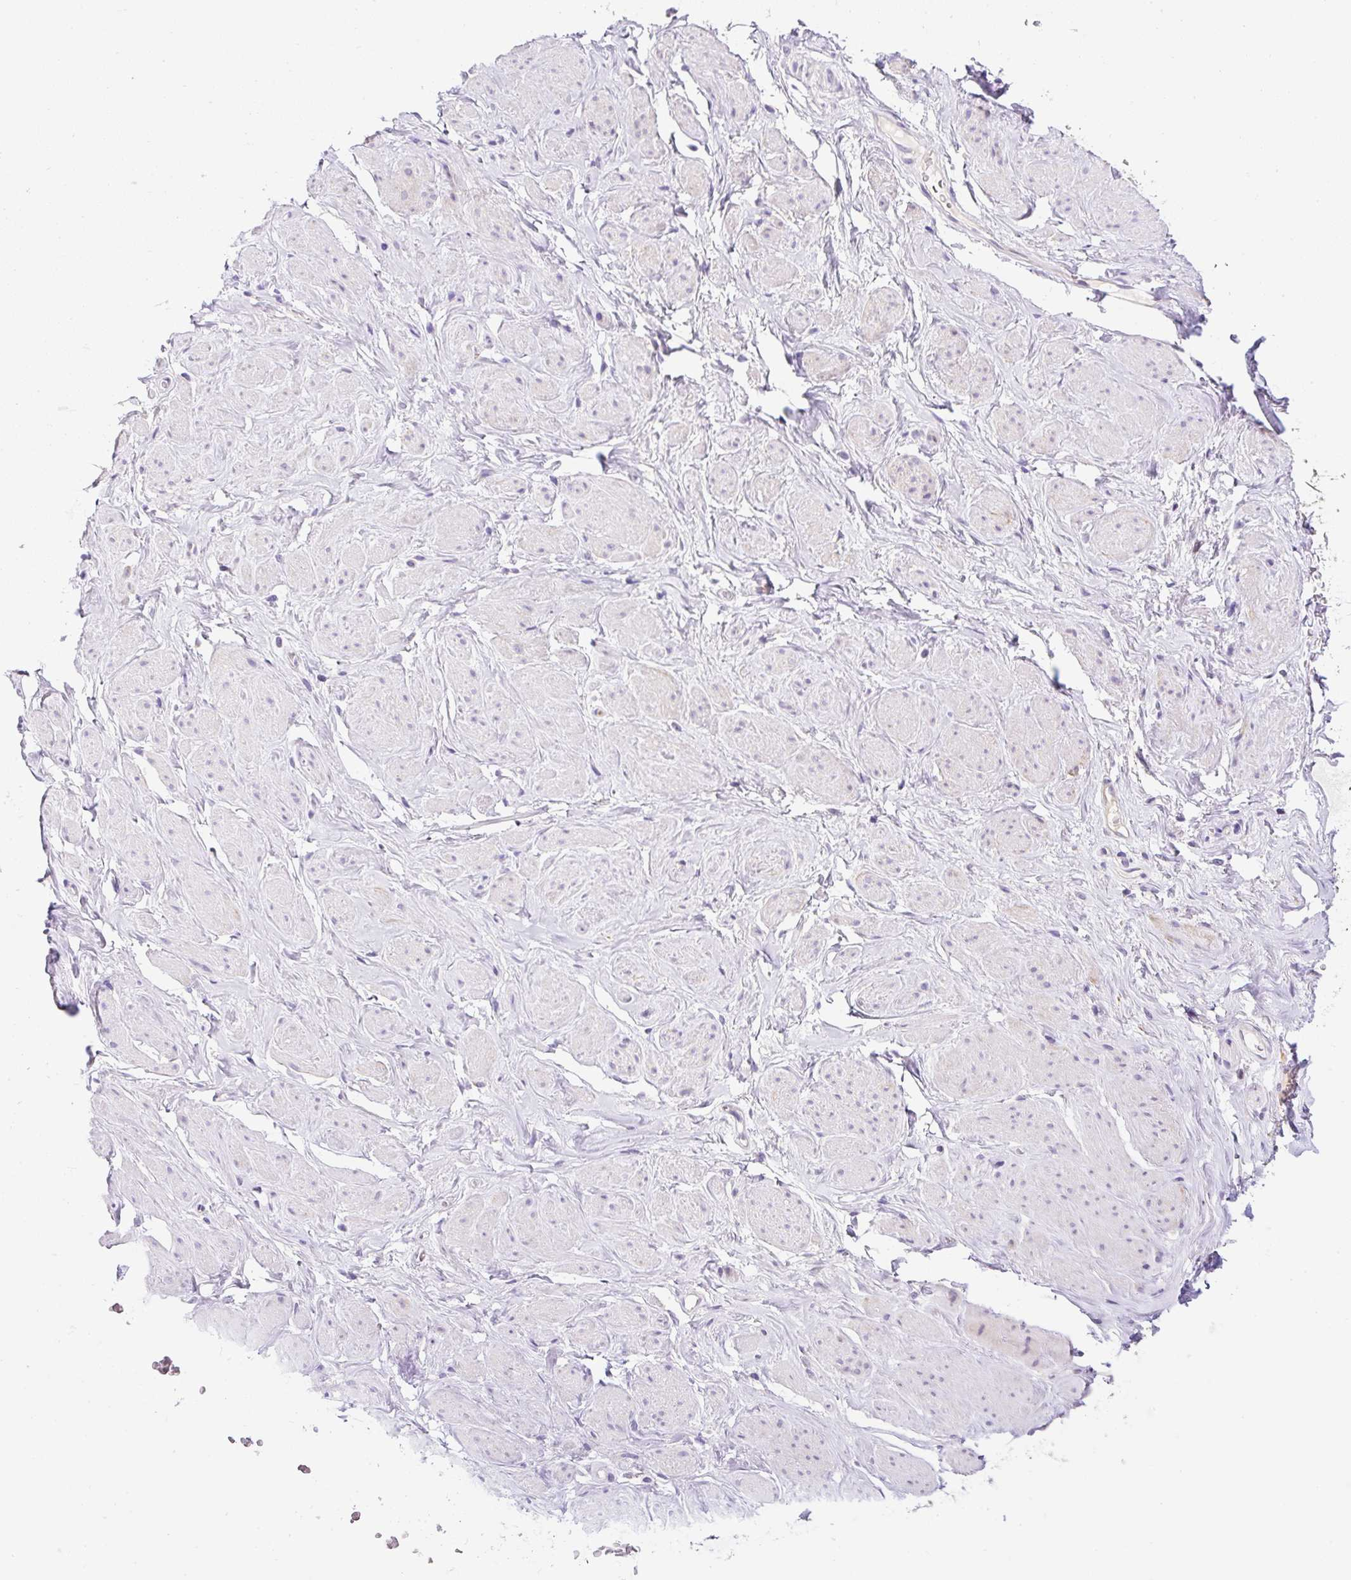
{"staining": {"intensity": "negative", "quantity": "none", "location": "none"}, "tissue": "adipose tissue", "cell_type": "Adipocytes", "image_type": "normal", "snomed": [{"axis": "morphology", "description": "Normal tissue, NOS"}, {"axis": "topography", "description": "Vagina"}, {"axis": "topography", "description": "Peripheral nerve tissue"}], "caption": "DAB immunohistochemical staining of benign human adipose tissue reveals no significant positivity in adipocytes.", "gene": "CFAP47", "patient": {"sex": "female", "age": 71}}